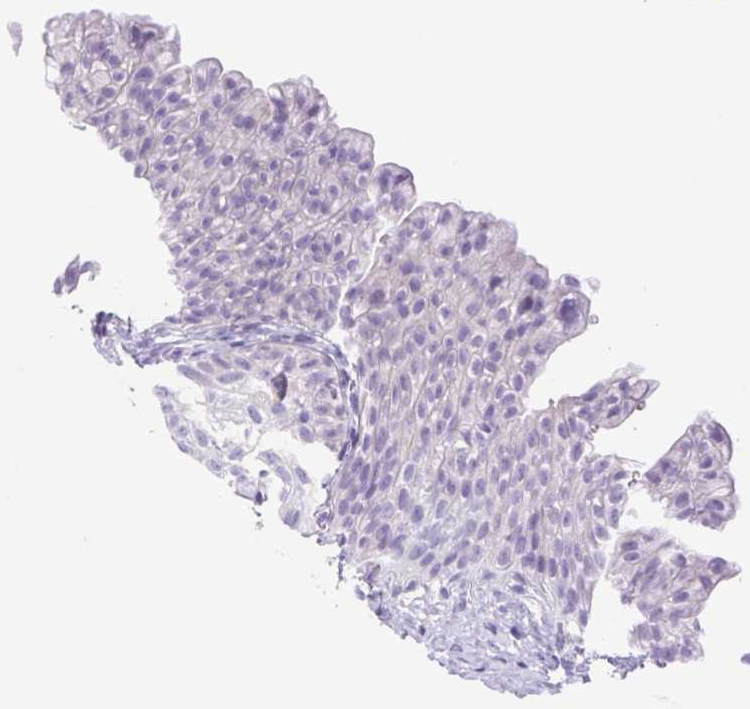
{"staining": {"intensity": "negative", "quantity": "none", "location": "none"}, "tissue": "urinary bladder", "cell_type": "Urothelial cells", "image_type": "normal", "snomed": [{"axis": "morphology", "description": "Normal tissue, NOS"}, {"axis": "topography", "description": "Urinary bladder"}, {"axis": "topography", "description": "Prostate"}], "caption": "This is an IHC photomicrograph of normal human urinary bladder. There is no expression in urothelial cells.", "gene": "CDSN", "patient": {"sex": "male", "age": 76}}